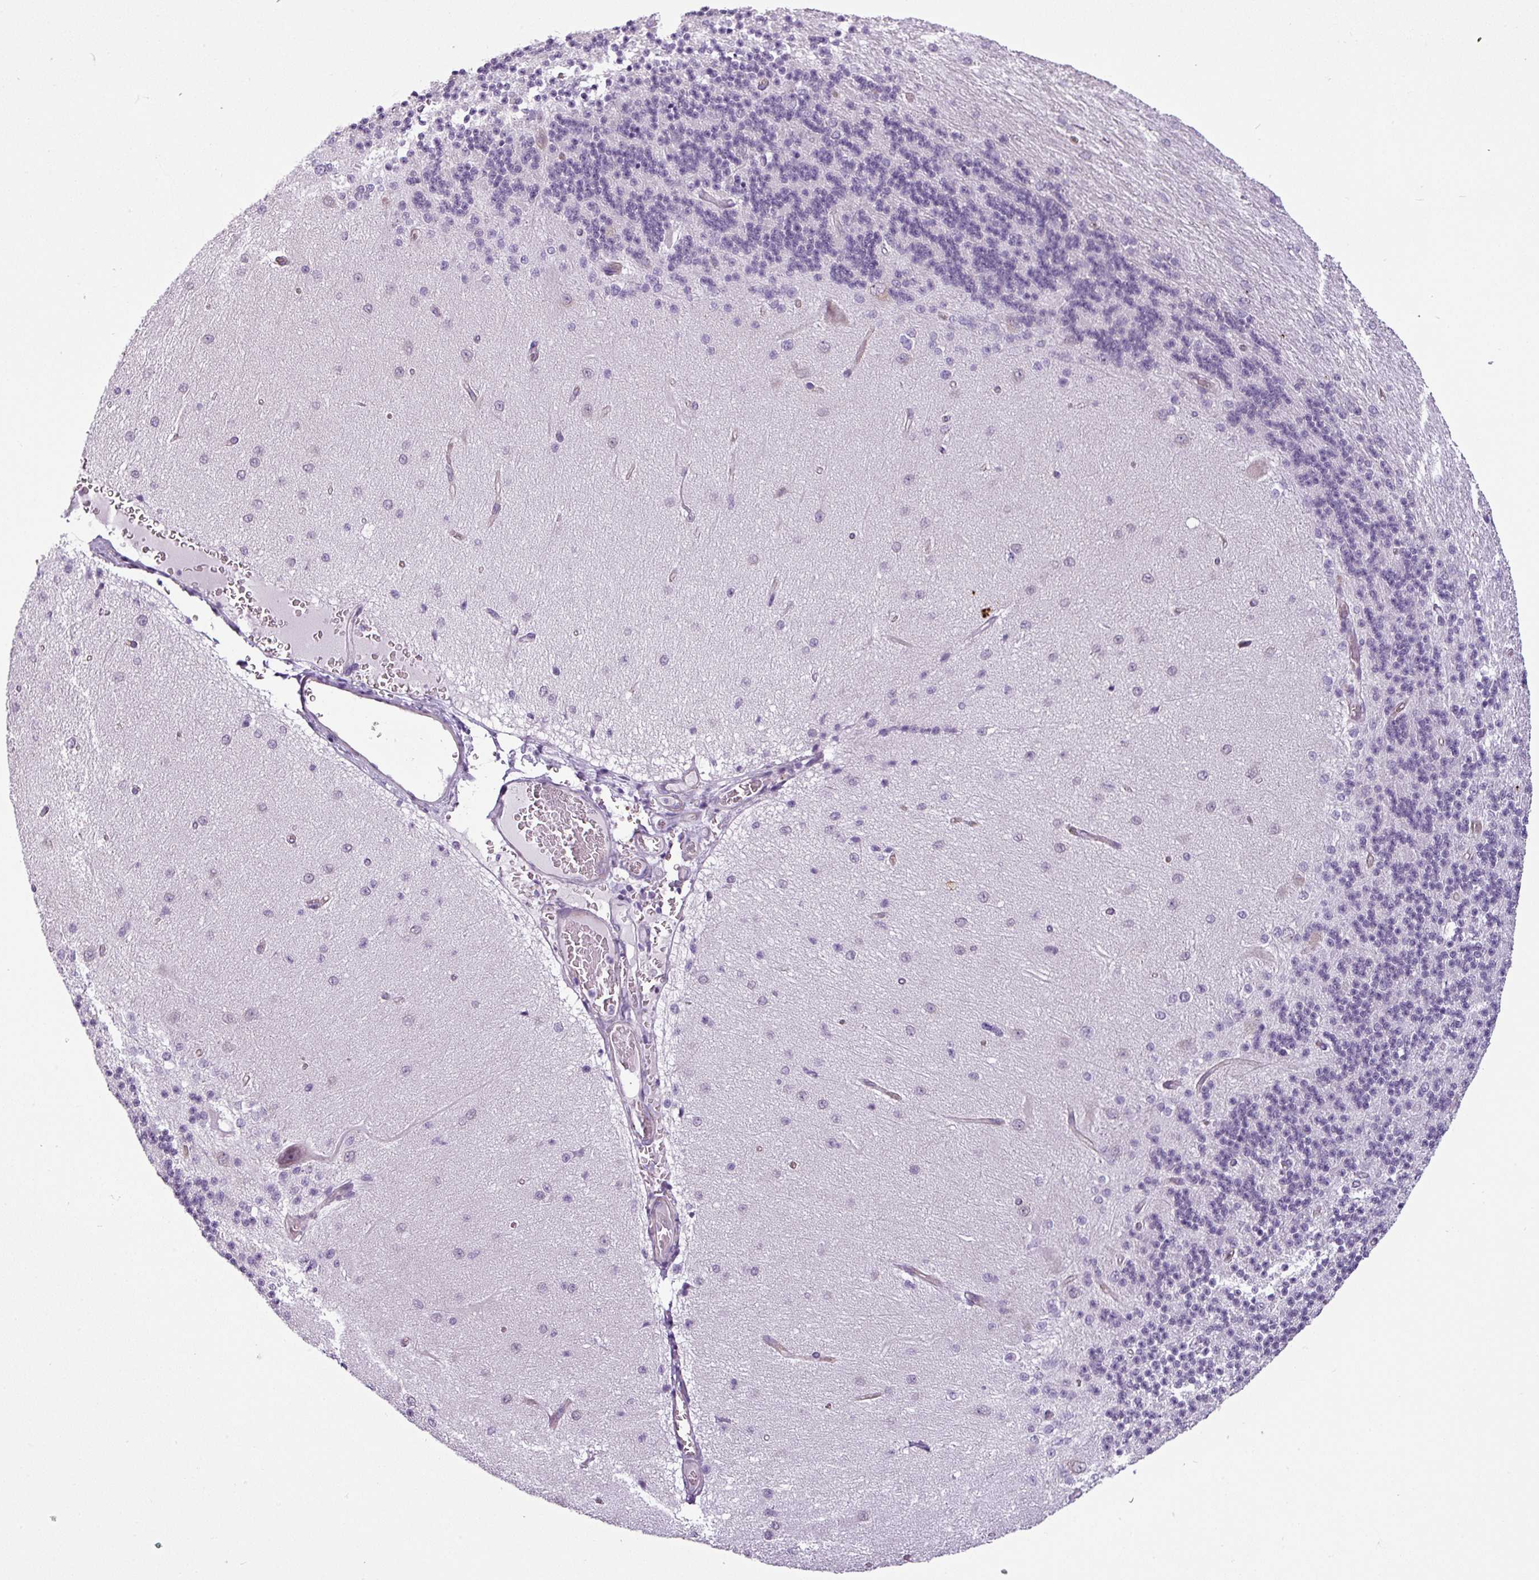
{"staining": {"intensity": "negative", "quantity": "none", "location": "none"}, "tissue": "cerebellum", "cell_type": "Cells in granular layer", "image_type": "normal", "snomed": [{"axis": "morphology", "description": "Normal tissue, NOS"}, {"axis": "topography", "description": "Cerebellum"}], "caption": "Photomicrograph shows no significant protein expression in cells in granular layer of benign cerebellum. (DAB (3,3'-diaminobenzidine) IHC visualized using brightfield microscopy, high magnification).", "gene": "ATP10A", "patient": {"sex": "female", "age": 29}}